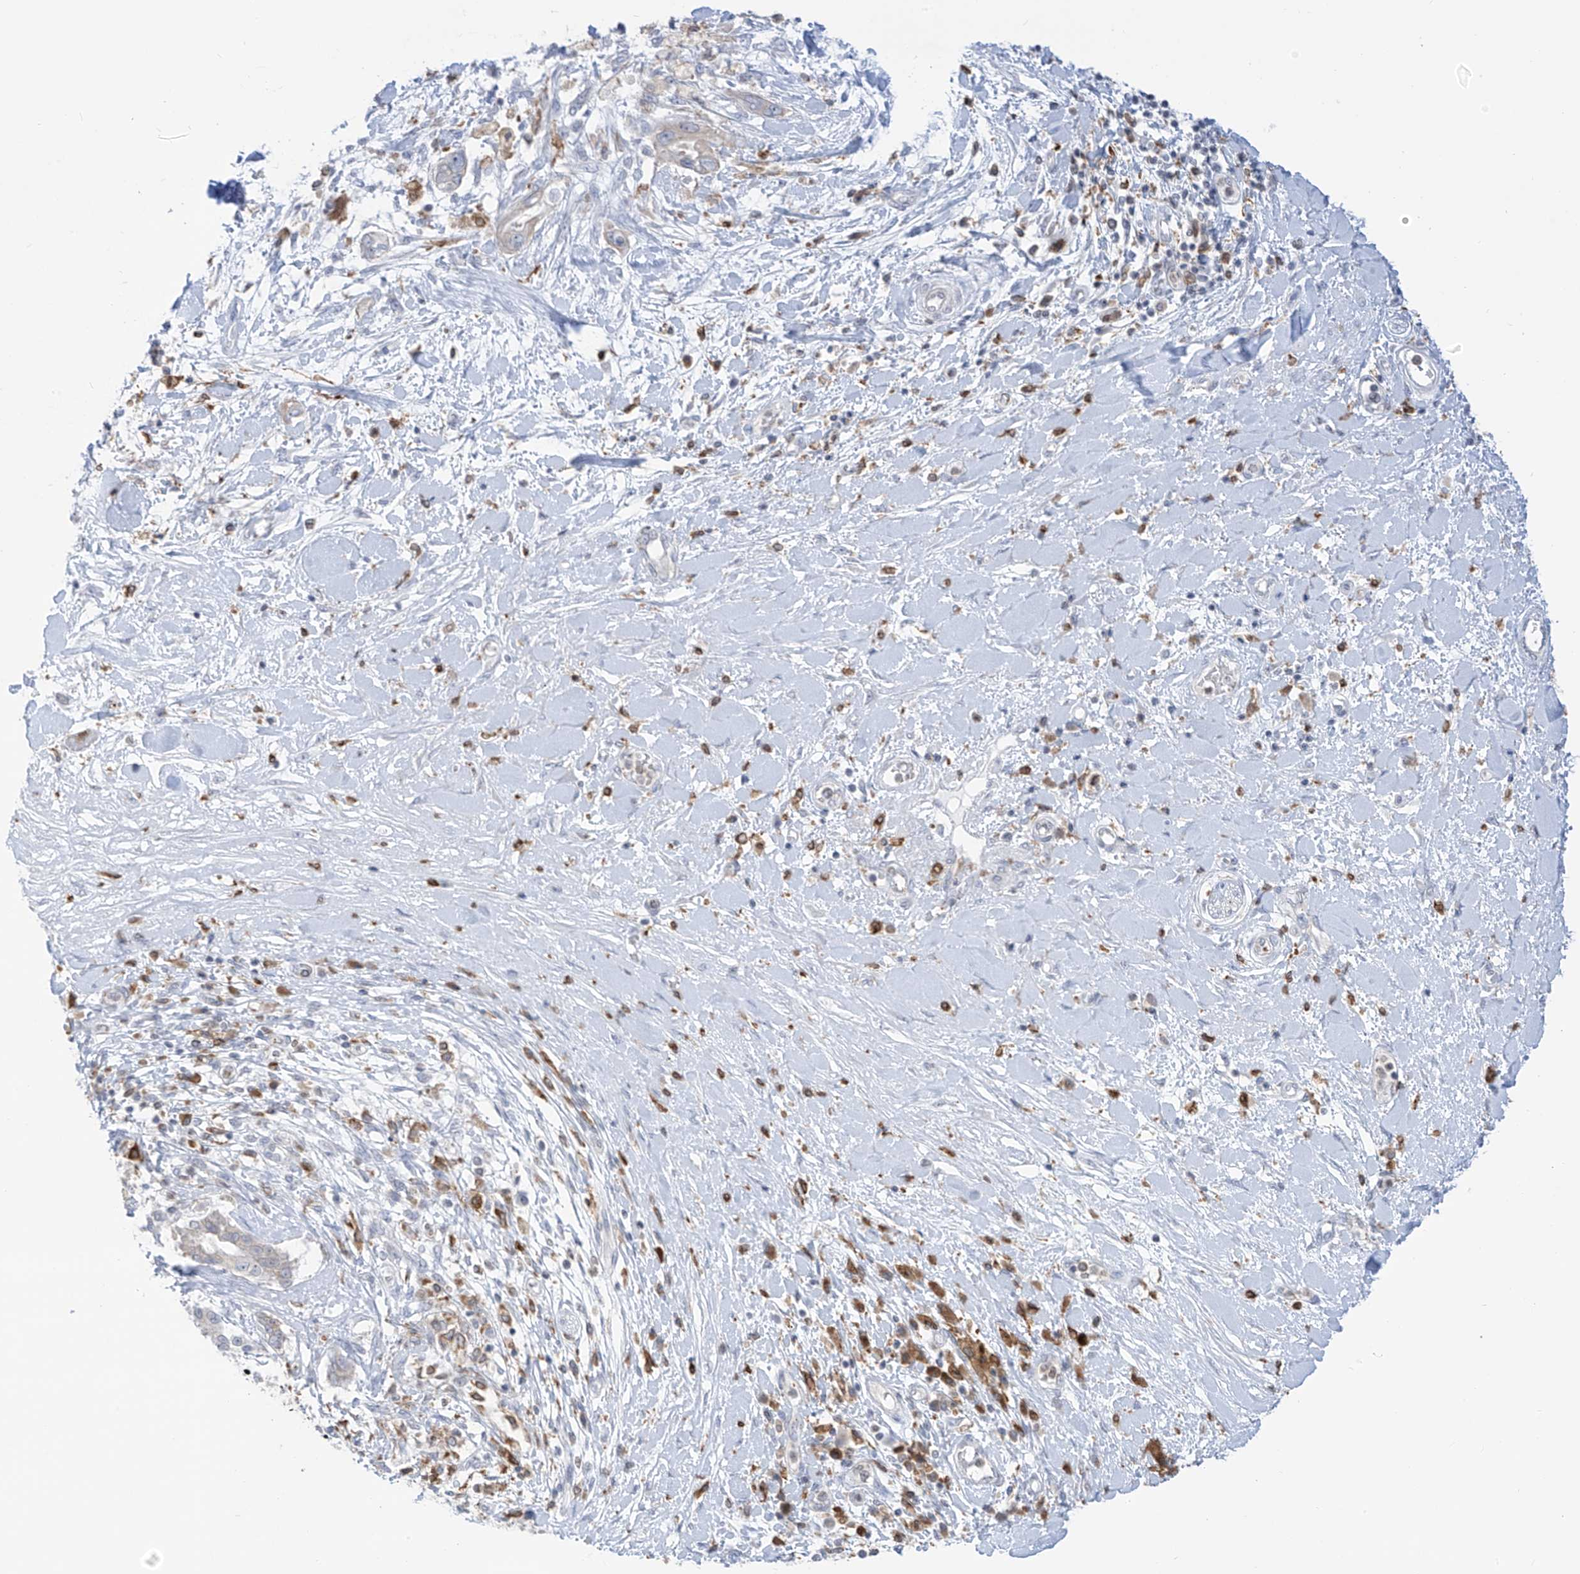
{"staining": {"intensity": "weak", "quantity": "25%-75%", "location": "cytoplasmic/membranous"}, "tissue": "pancreatic cancer", "cell_type": "Tumor cells", "image_type": "cancer", "snomed": [{"axis": "morphology", "description": "Inflammation, NOS"}, {"axis": "morphology", "description": "Adenocarcinoma, NOS"}, {"axis": "topography", "description": "Pancreas"}], "caption": "The immunohistochemical stain highlights weak cytoplasmic/membranous positivity in tumor cells of pancreatic cancer (adenocarcinoma) tissue. (Brightfield microscopy of DAB IHC at high magnification).", "gene": "TBXAS1", "patient": {"sex": "female", "age": 56}}